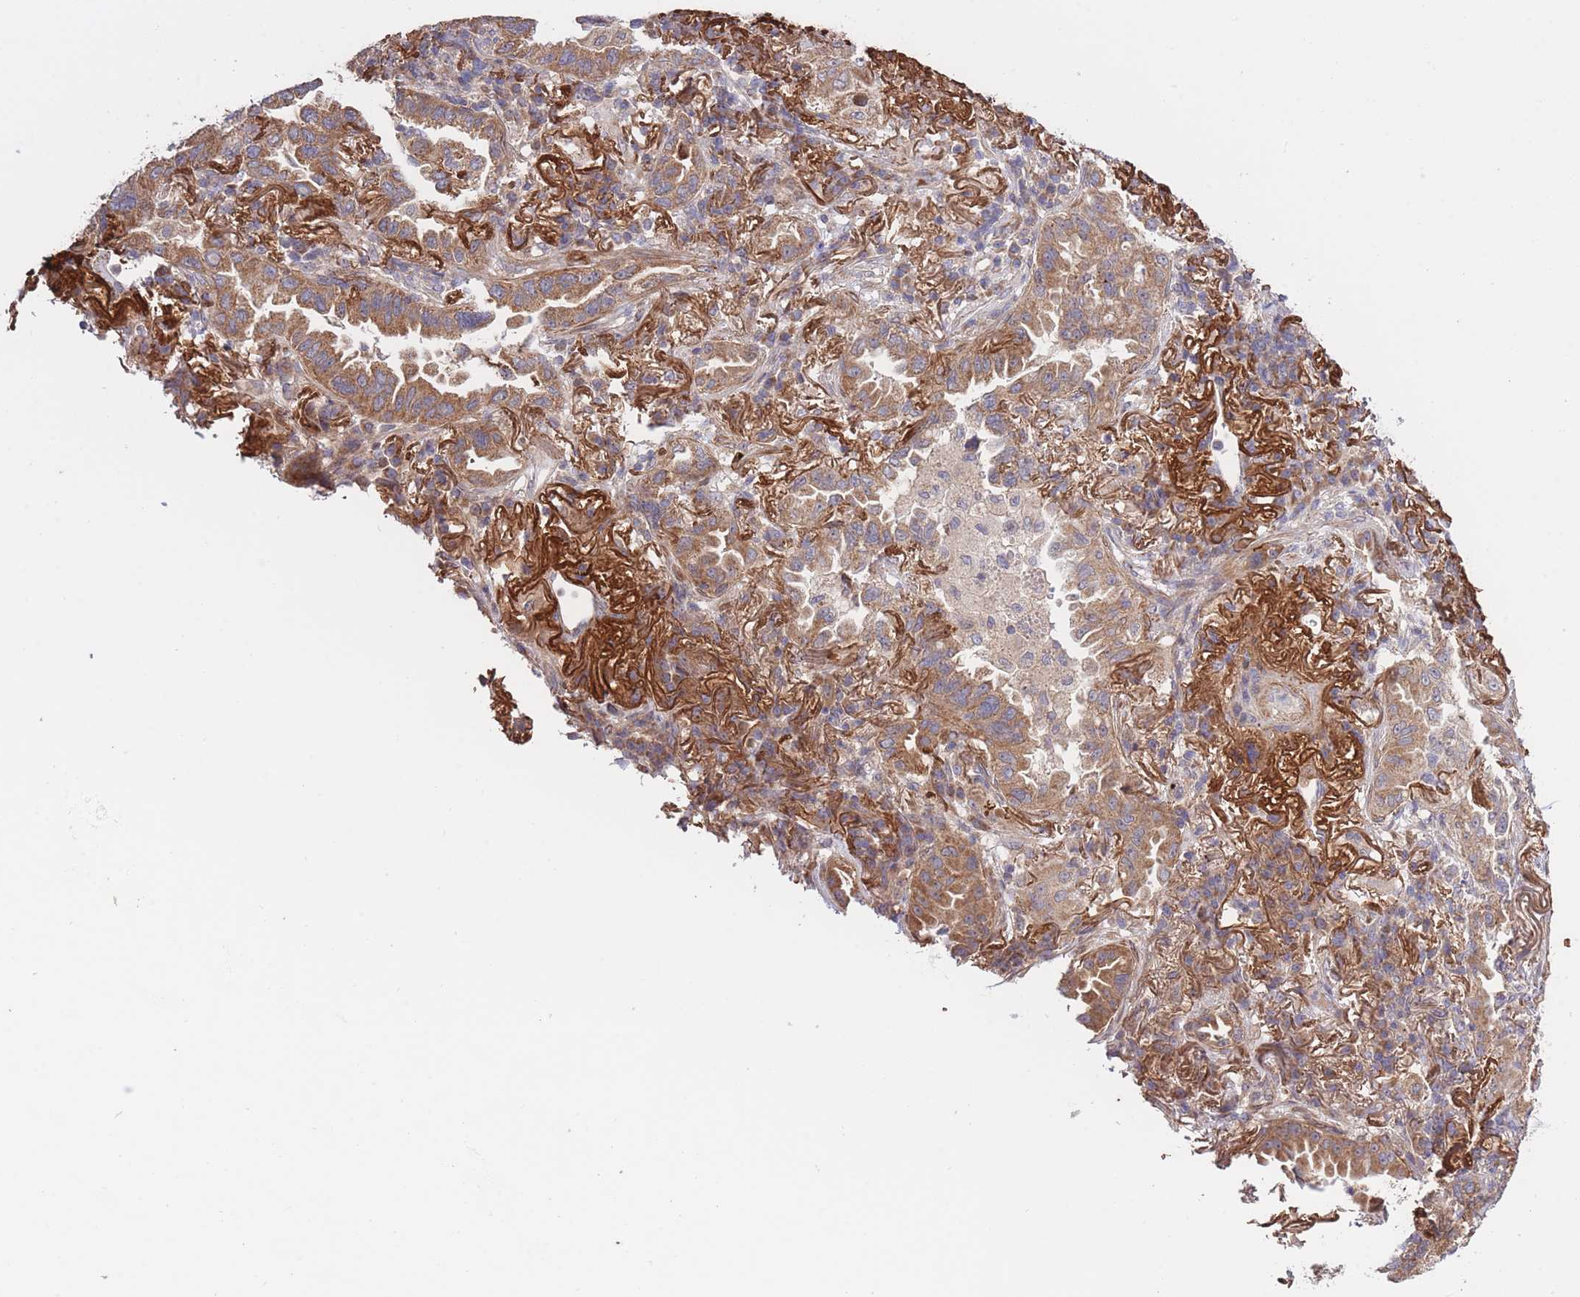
{"staining": {"intensity": "moderate", "quantity": ">75%", "location": "cytoplasmic/membranous"}, "tissue": "lung cancer", "cell_type": "Tumor cells", "image_type": "cancer", "snomed": [{"axis": "morphology", "description": "Adenocarcinoma, NOS"}, {"axis": "topography", "description": "Lung"}], "caption": "About >75% of tumor cells in human lung cancer demonstrate moderate cytoplasmic/membranous protein expression as visualized by brown immunohistochemical staining.", "gene": "ATP13A2", "patient": {"sex": "female", "age": 69}}